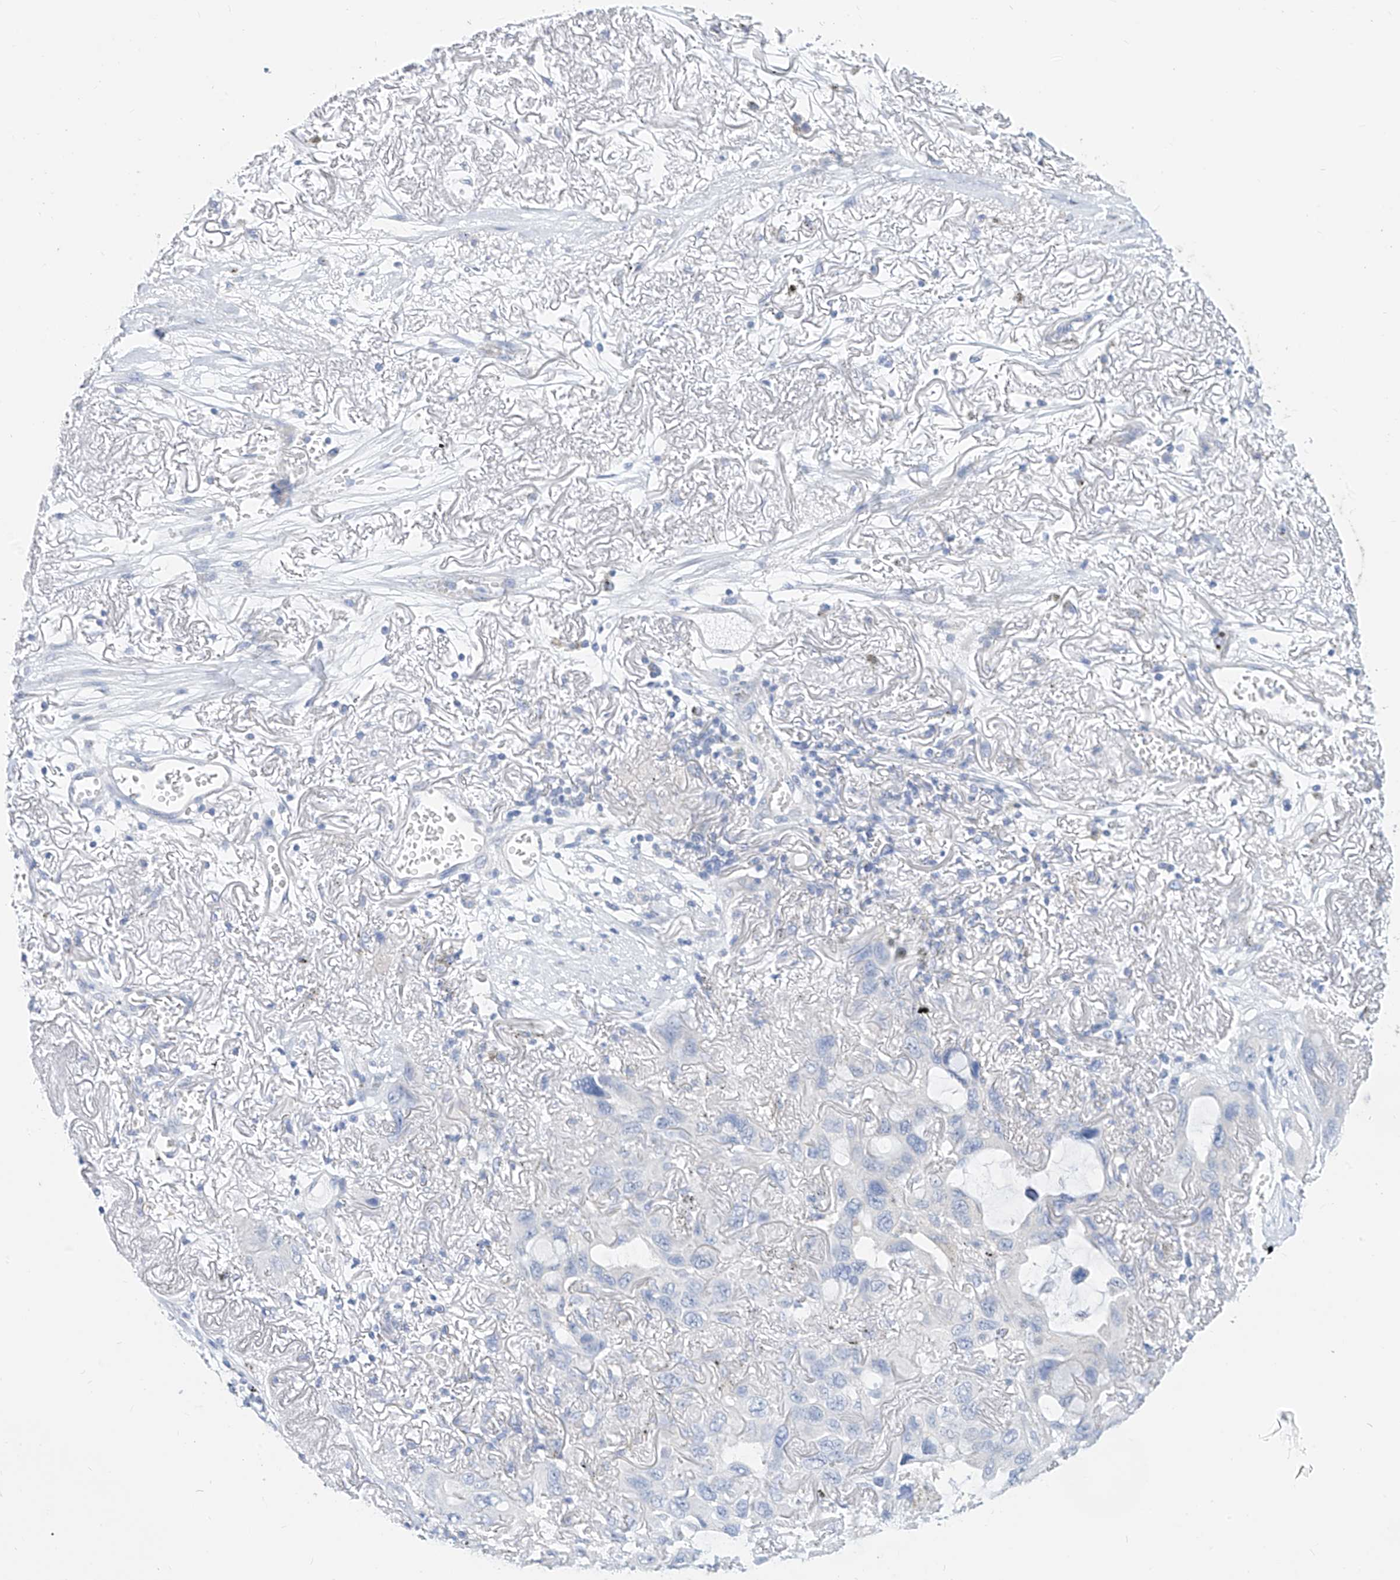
{"staining": {"intensity": "negative", "quantity": "none", "location": "none"}, "tissue": "lung cancer", "cell_type": "Tumor cells", "image_type": "cancer", "snomed": [{"axis": "morphology", "description": "Squamous cell carcinoma, NOS"}, {"axis": "topography", "description": "Lung"}], "caption": "This is an IHC micrograph of human lung cancer. There is no expression in tumor cells.", "gene": "ZZEF1", "patient": {"sex": "female", "age": 73}}